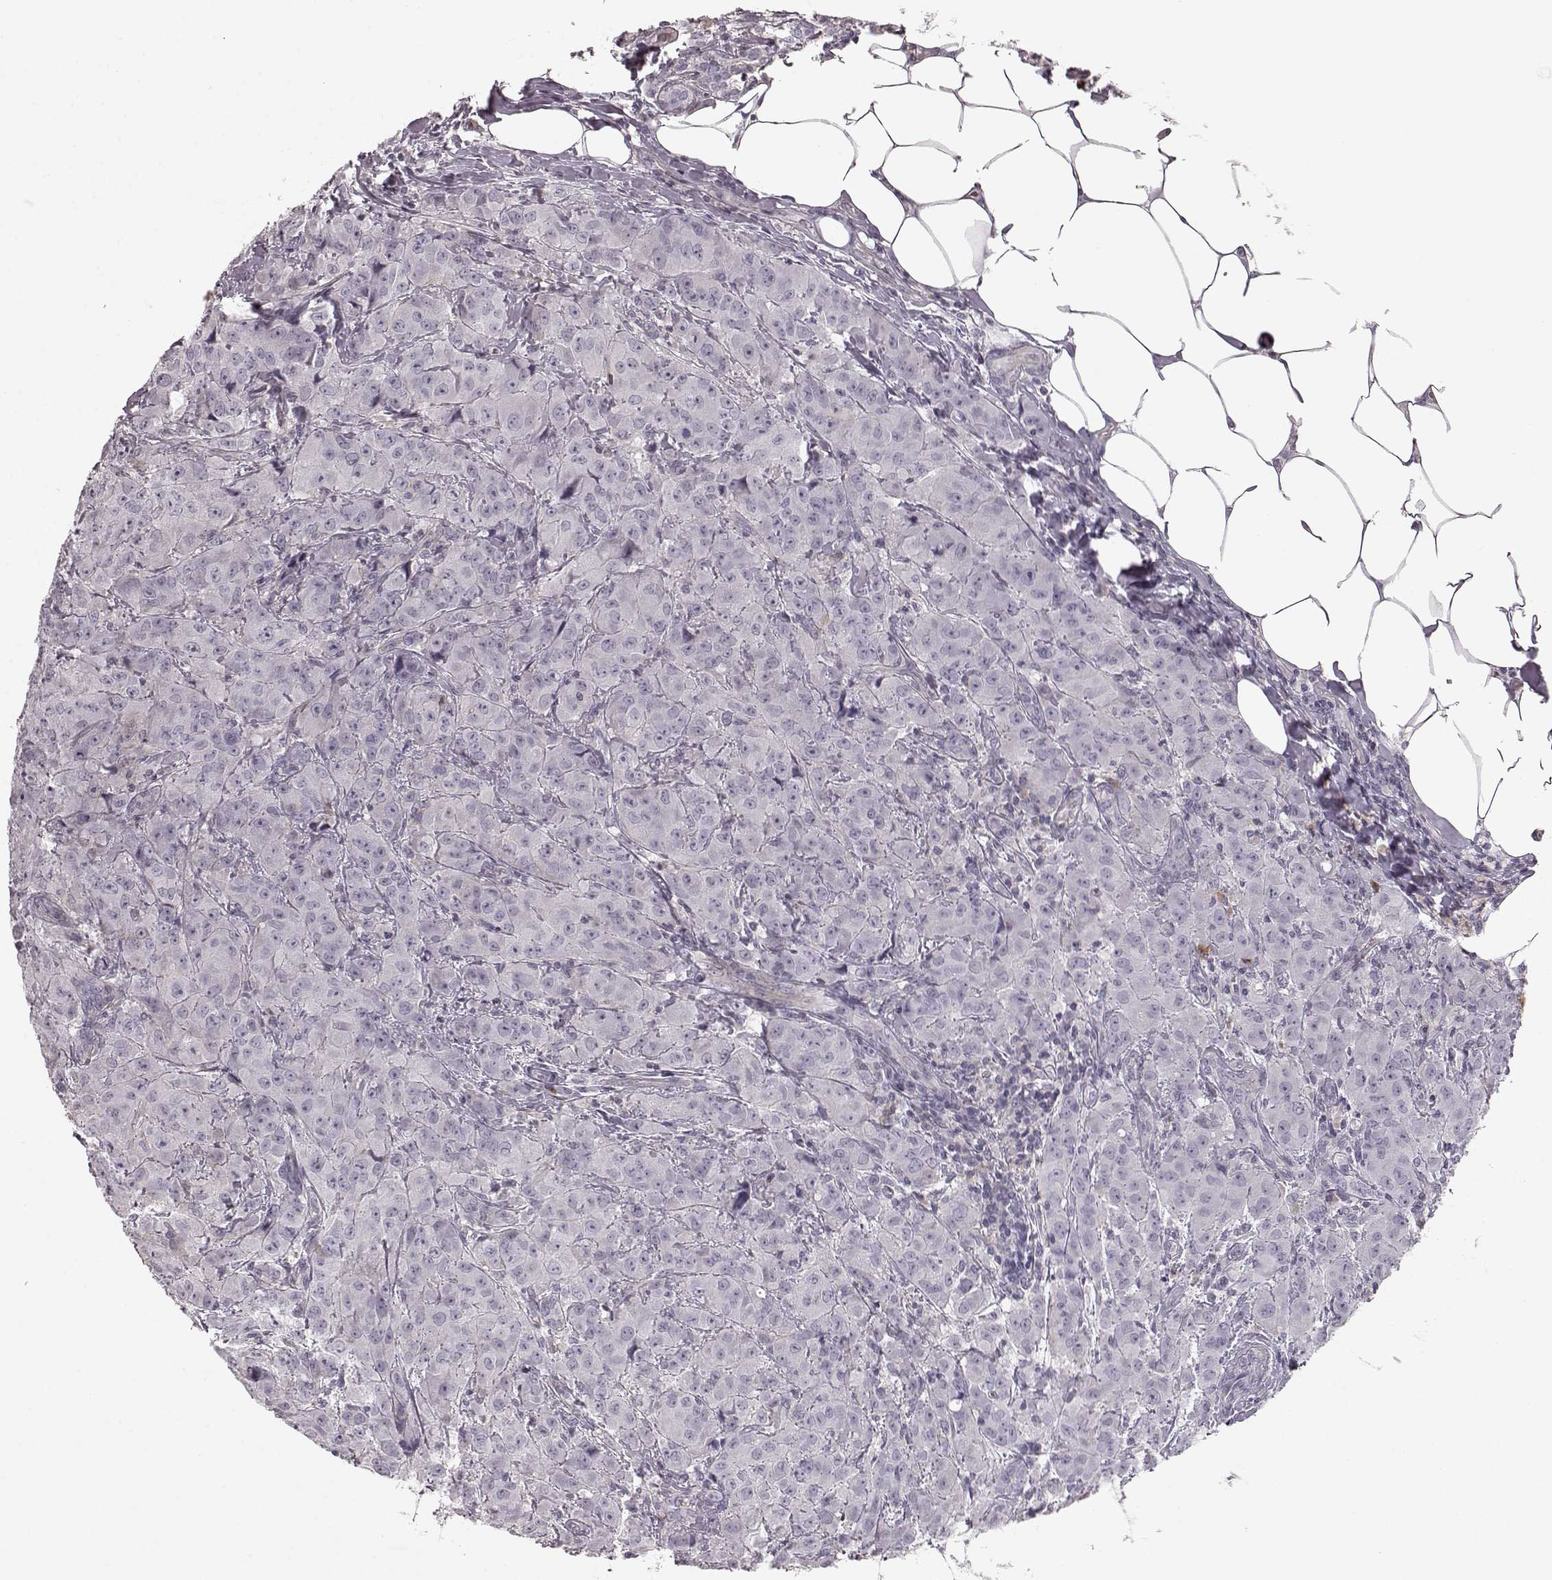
{"staining": {"intensity": "negative", "quantity": "none", "location": "none"}, "tissue": "breast cancer", "cell_type": "Tumor cells", "image_type": "cancer", "snomed": [{"axis": "morphology", "description": "Normal tissue, NOS"}, {"axis": "morphology", "description": "Duct carcinoma"}, {"axis": "topography", "description": "Breast"}], "caption": "High magnification brightfield microscopy of breast cancer (infiltrating ductal carcinoma) stained with DAB (3,3'-diaminobenzidine) (brown) and counterstained with hematoxylin (blue): tumor cells show no significant staining.", "gene": "PDCD1", "patient": {"sex": "female", "age": 43}}